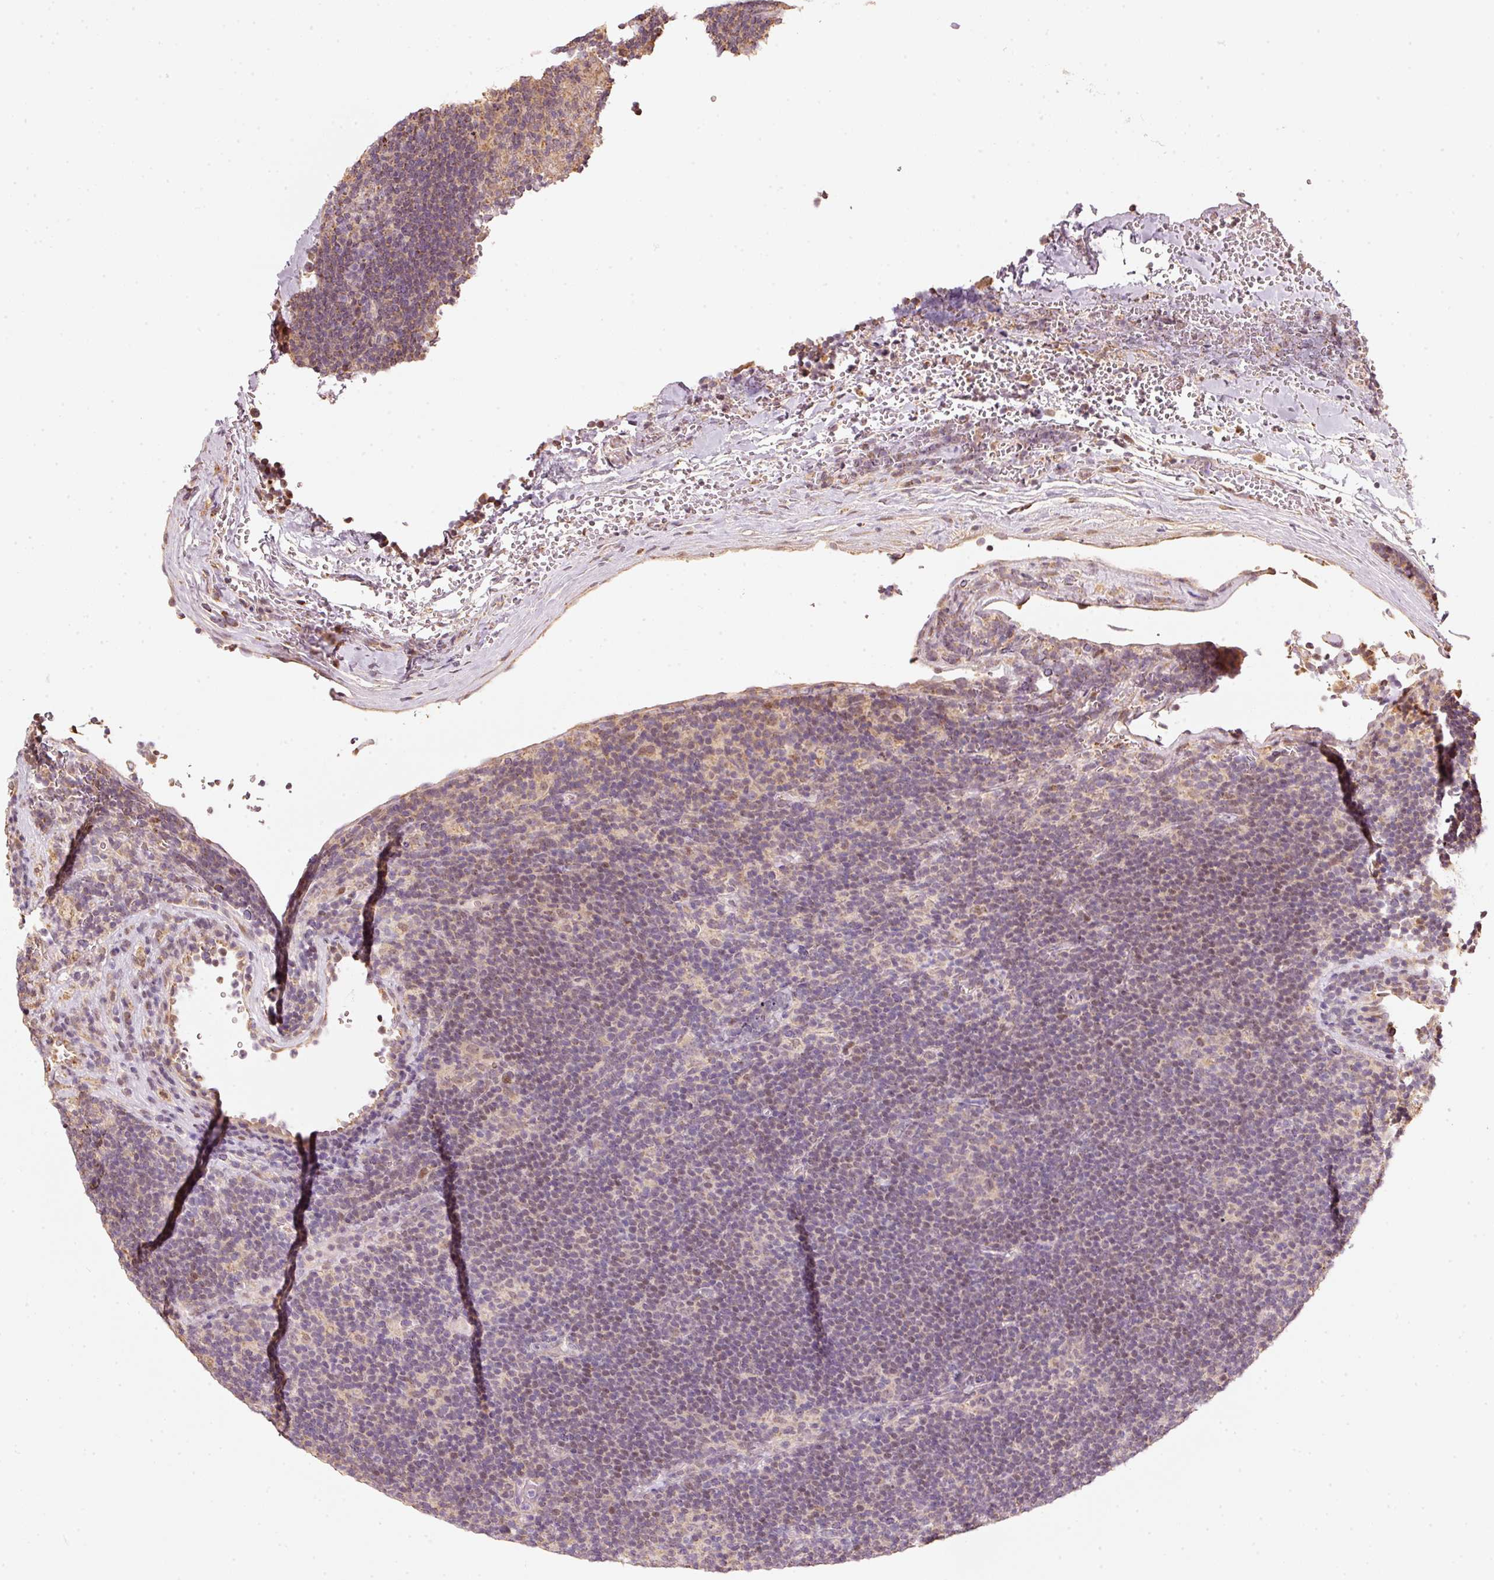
{"staining": {"intensity": "negative", "quantity": "none", "location": "none"}, "tissue": "lymphoma", "cell_type": "Tumor cells", "image_type": "cancer", "snomed": [{"axis": "morphology", "description": "Hodgkin's disease, NOS"}, {"axis": "topography", "description": "Lymph node"}], "caption": "Immunohistochemistry (IHC) micrograph of lymphoma stained for a protein (brown), which demonstrates no positivity in tumor cells. (DAB IHC visualized using brightfield microscopy, high magnification).", "gene": "RAB35", "patient": {"sex": "female", "age": 57}}